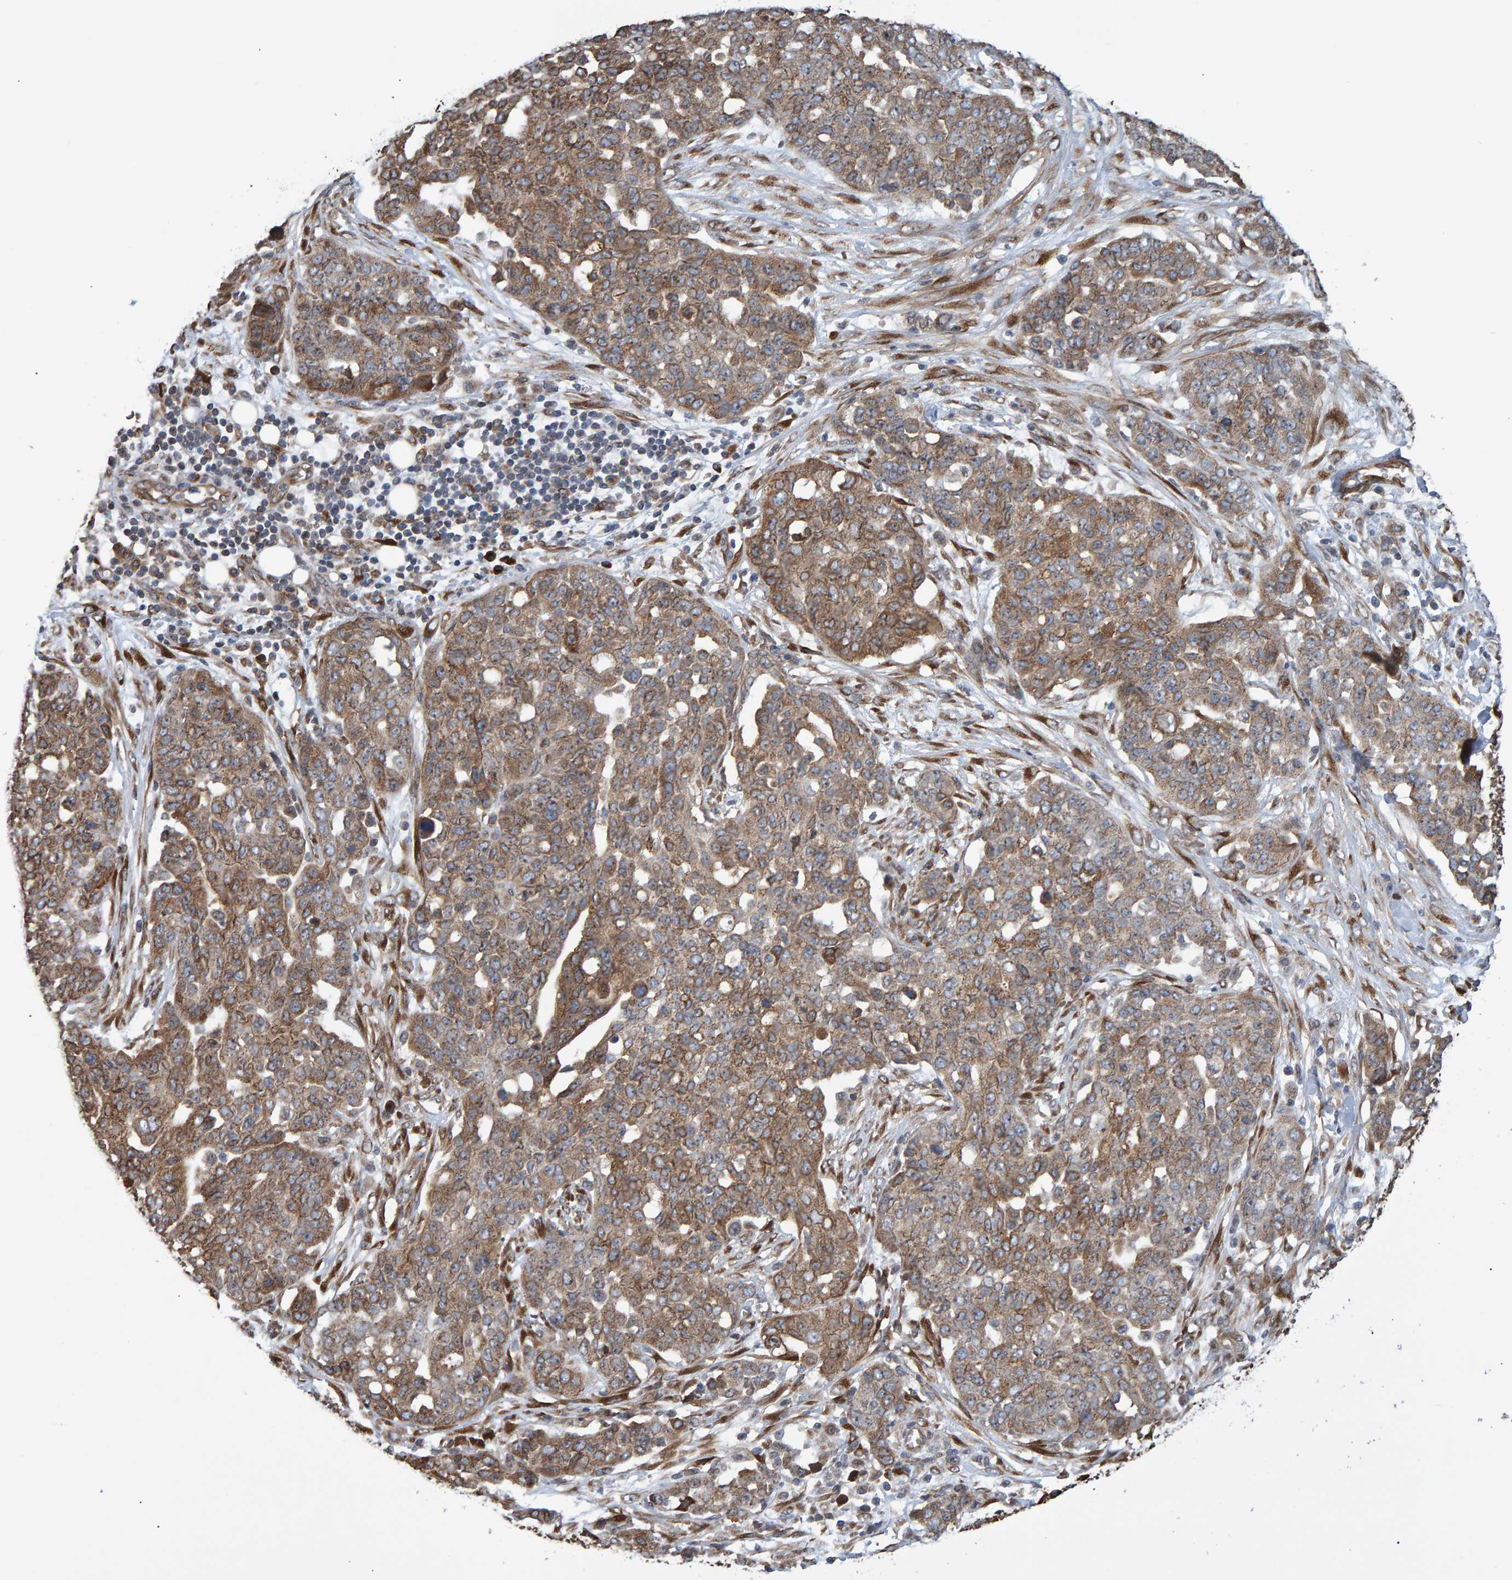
{"staining": {"intensity": "moderate", "quantity": ">75%", "location": "cytoplasmic/membranous"}, "tissue": "ovarian cancer", "cell_type": "Tumor cells", "image_type": "cancer", "snomed": [{"axis": "morphology", "description": "Cystadenocarcinoma, serous, NOS"}, {"axis": "topography", "description": "Soft tissue"}, {"axis": "topography", "description": "Ovary"}], "caption": "Protein staining displays moderate cytoplasmic/membranous positivity in about >75% of tumor cells in ovarian serous cystadenocarcinoma.", "gene": "FAM117A", "patient": {"sex": "female", "age": 57}}